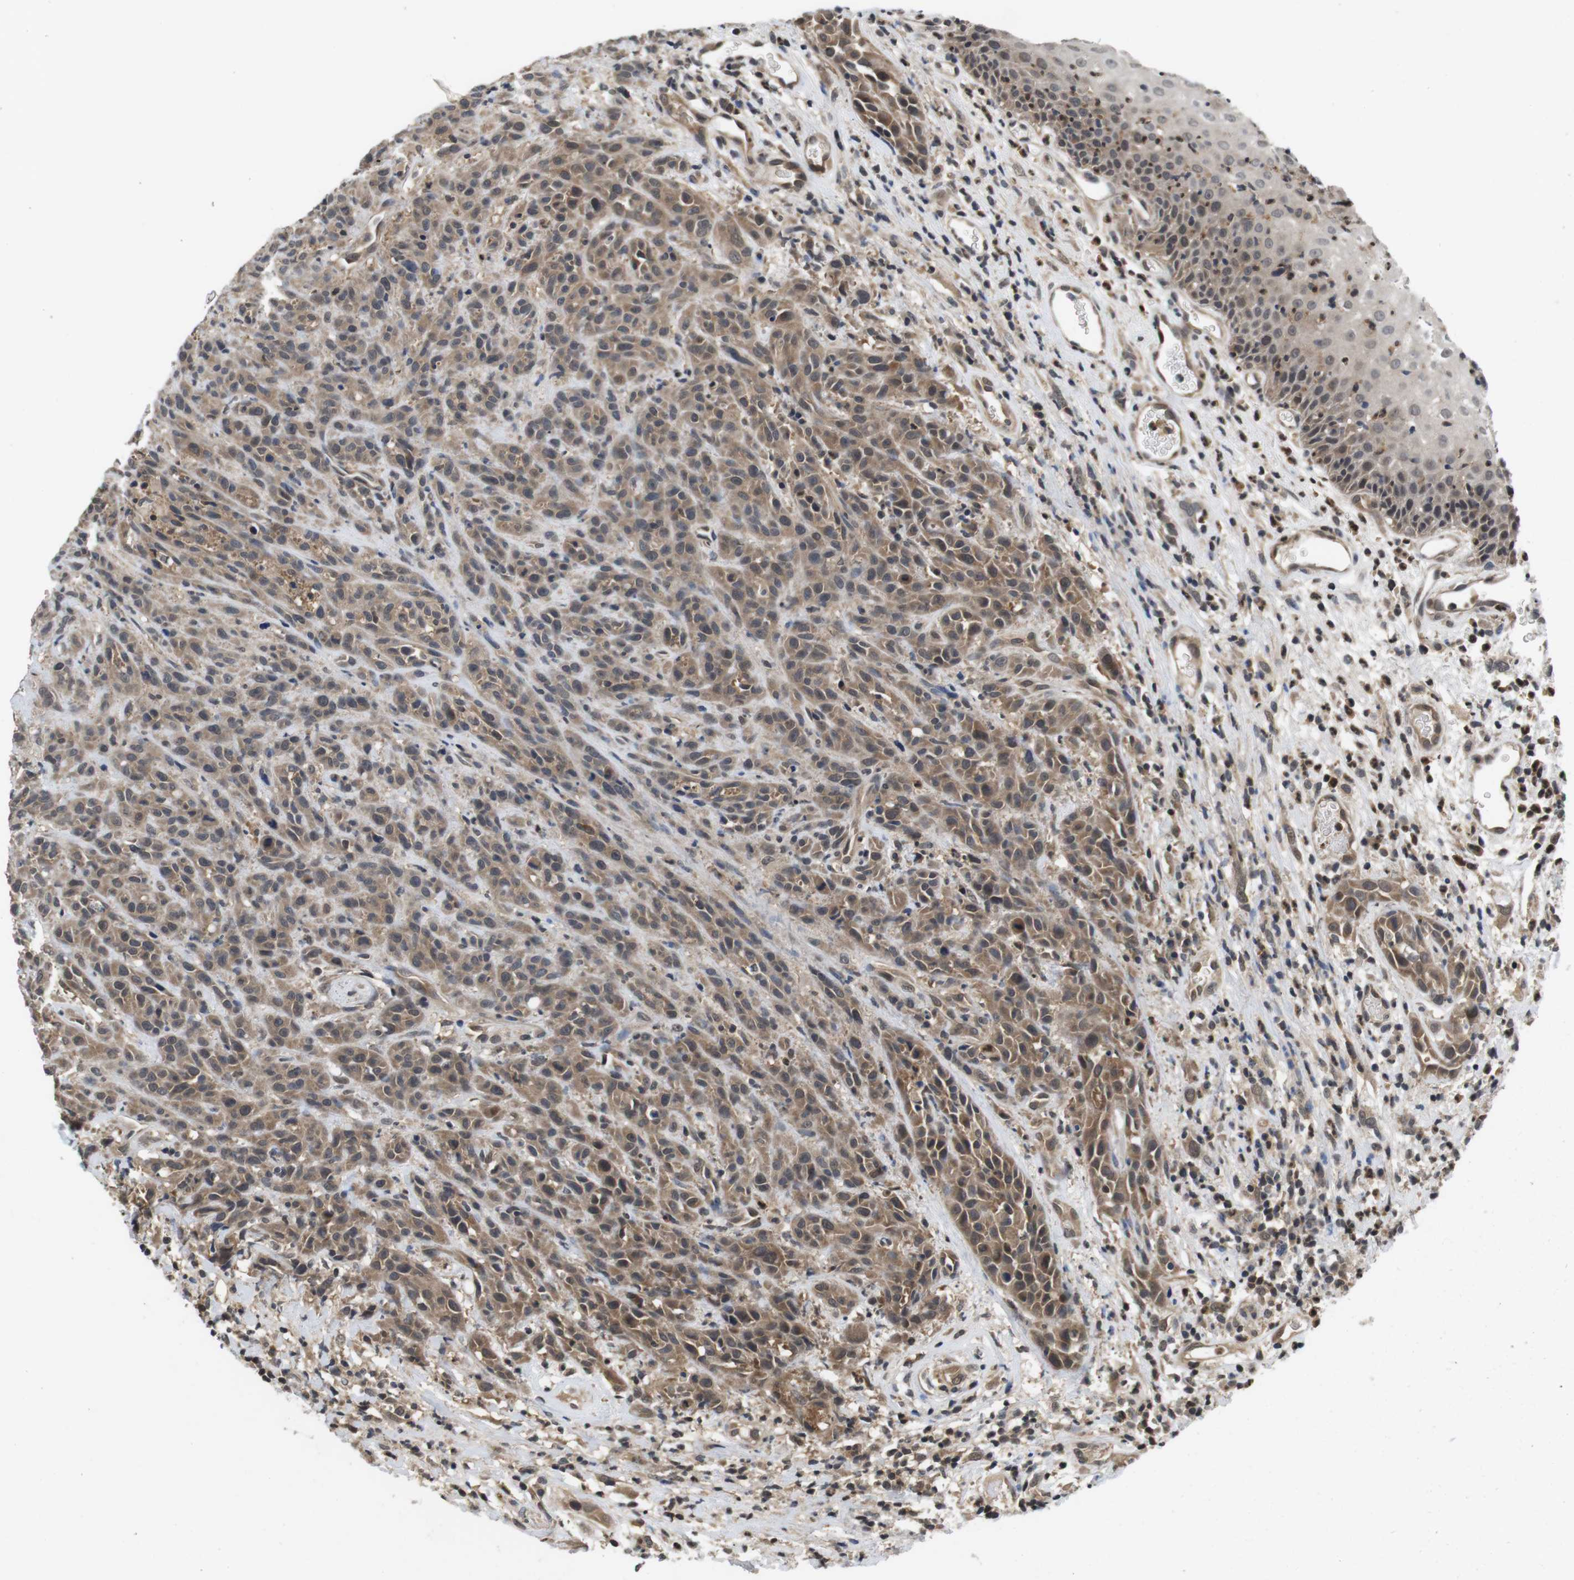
{"staining": {"intensity": "moderate", "quantity": ">75%", "location": "cytoplasmic/membranous"}, "tissue": "head and neck cancer", "cell_type": "Tumor cells", "image_type": "cancer", "snomed": [{"axis": "morphology", "description": "Normal tissue, NOS"}, {"axis": "morphology", "description": "Squamous cell carcinoma, NOS"}, {"axis": "topography", "description": "Cartilage tissue"}, {"axis": "topography", "description": "Head-Neck"}], "caption": "A medium amount of moderate cytoplasmic/membranous positivity is identified in approximately >75% of tumor cells in head and neck cancer (squamous cell carcinoma) tissue.", "gene": "FADD", "patient": {"sex": "male", "age": 62}}